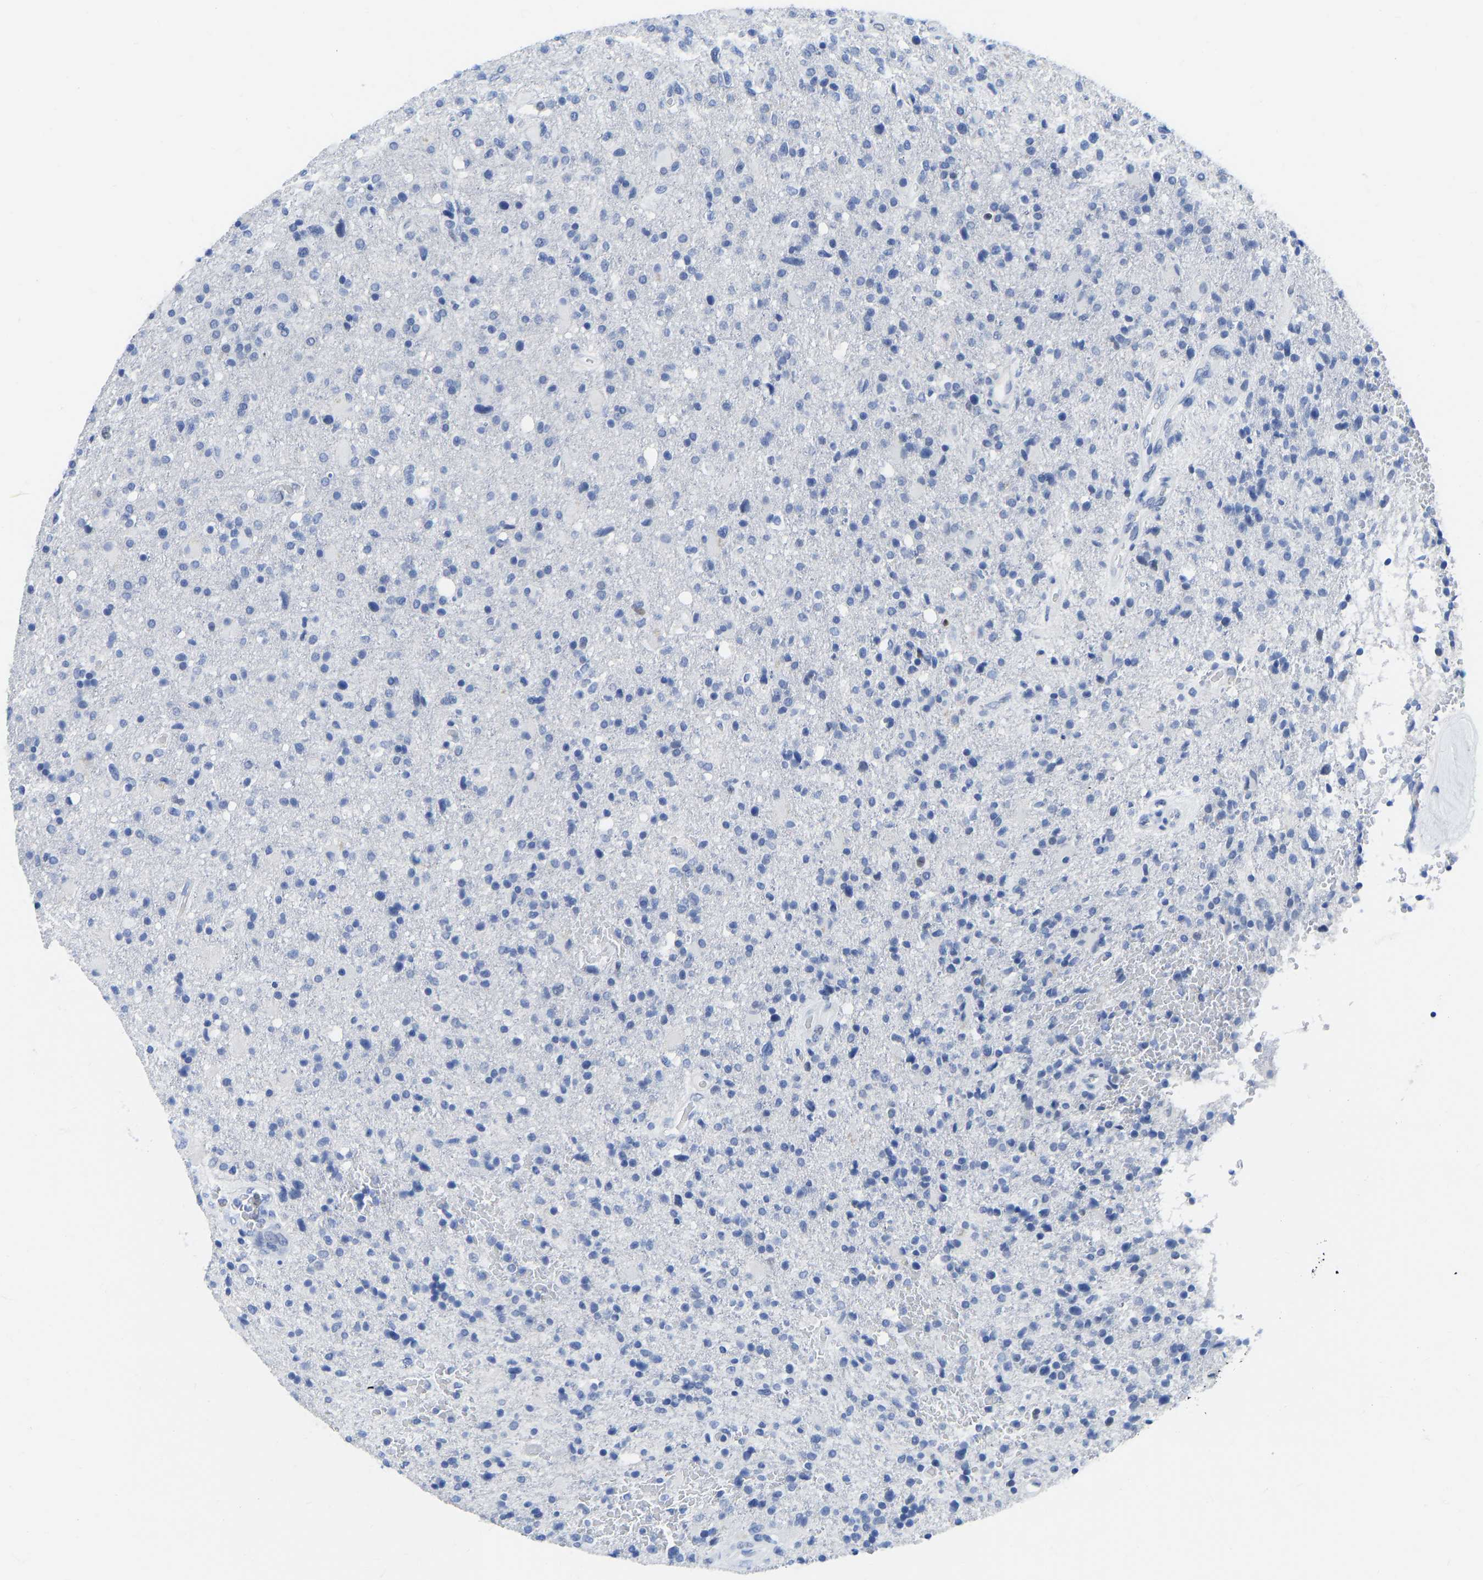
{"staining": {"intensity": "negative", "quantity": "none", "location": "none"}, "tissue": "glioma", "cell_type": "Tumor cells", "image_type": "cancer", "snomed": [{"axis": "morphology", "description": "Glioma, malignant, High grade"}, {"axis": "topography", "description": "Brain"}], "caption": "Tumor cells are negative for brown protein staining in high-grade glioma (malignant). (Immunohistochemistry (ihc), brightfield microscopy, high magnification).", "gene": "TCF7", "patient": {"sex": "male", "age": 72}}